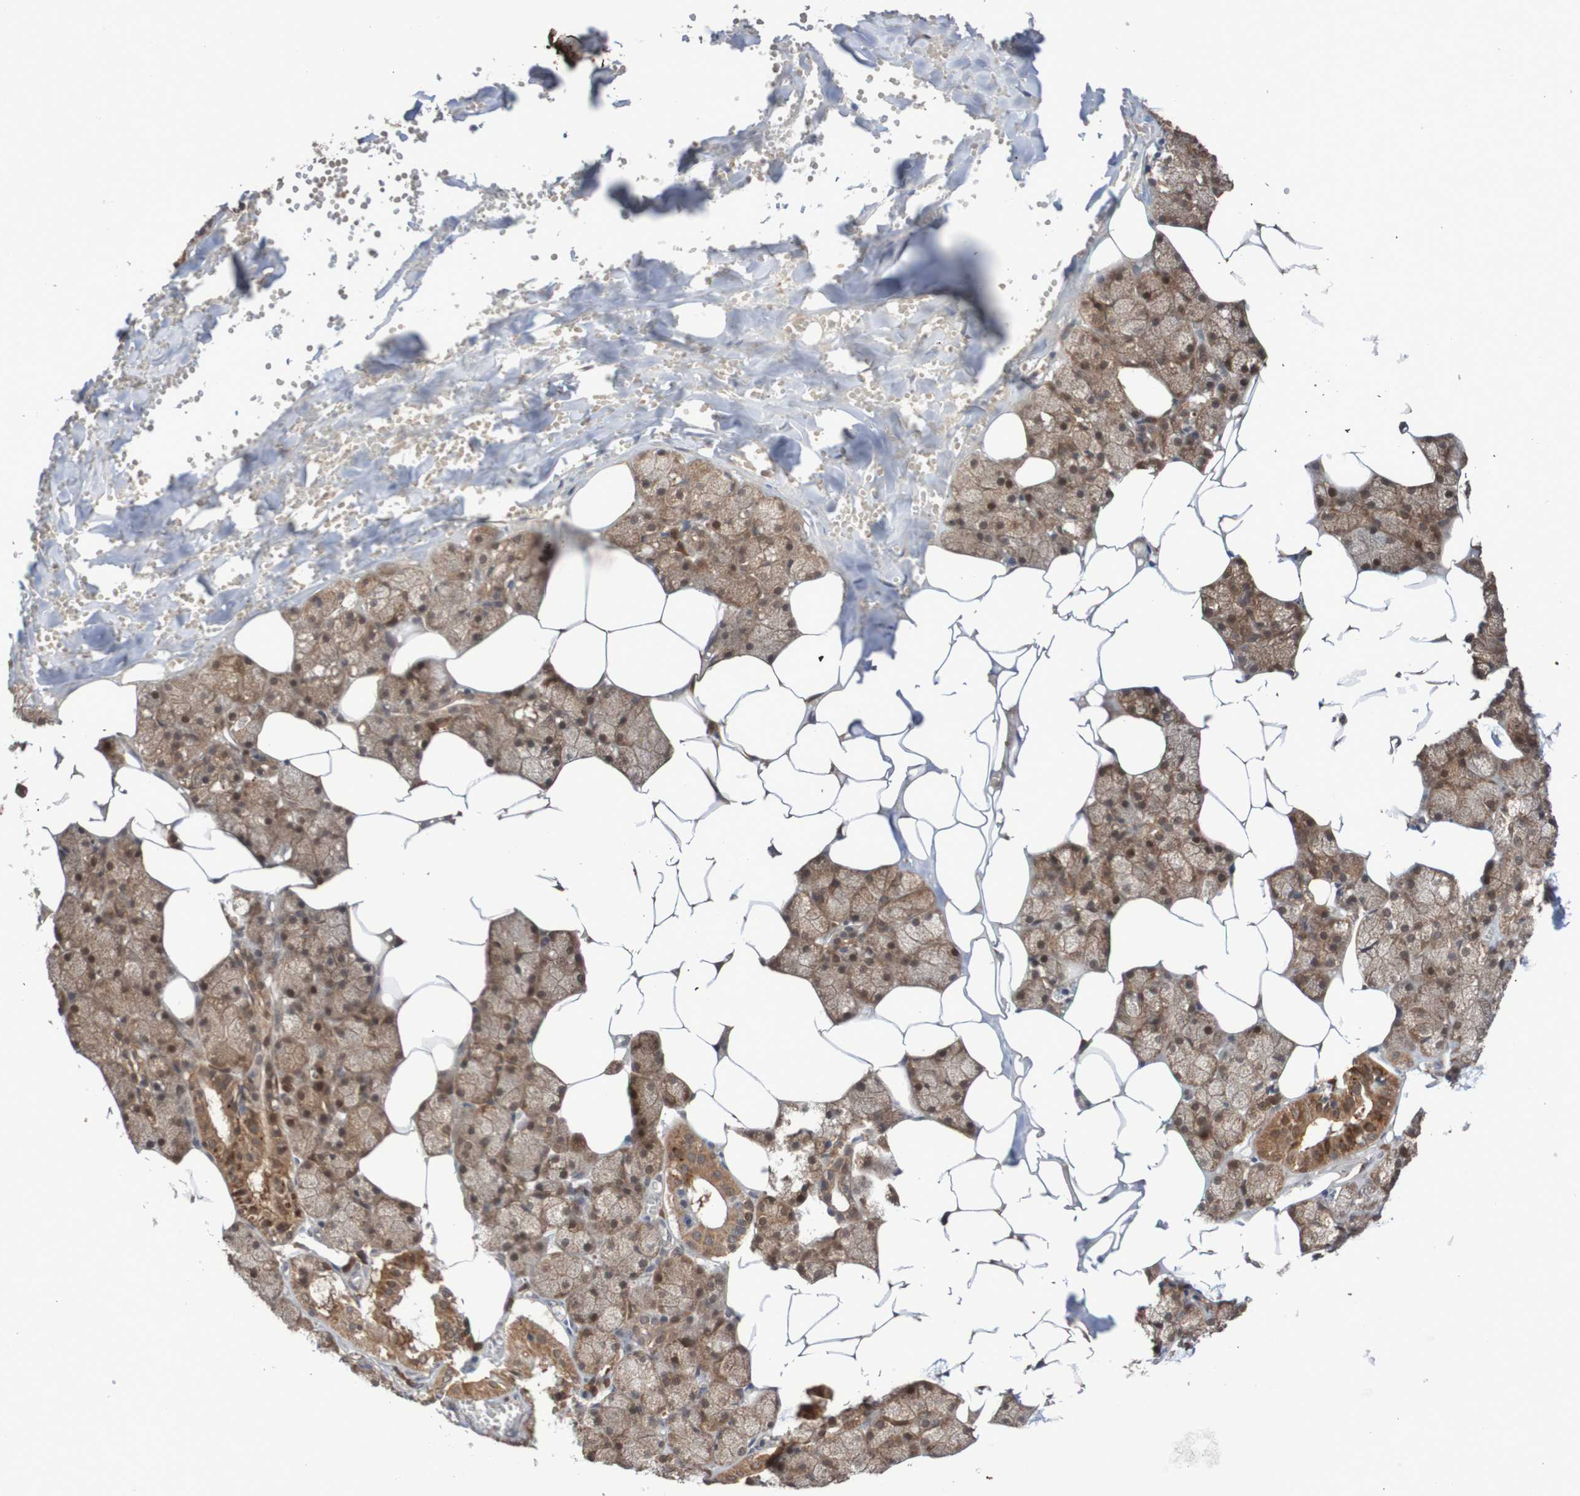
{"staining": {"intensity": "moderate", "quantity": ">75%", "location": "cytoplasmic/membranous"}, "tissue": "salivary gland", "cell_type": "Glandular cells", "image_type": "normal", "snomed": [{"axis": "morphology", "description": "Normal tissue, NOS"}, {"axis": "topography", "description": "Salivary gland"}], "caption": "Immunohistochemistry of unremarkable salivary gland demonstrates medium levels of moderate cytoplasmic/membranous positivity in about >75% of glandular cells. The staining is performed using DAB brown chromogen to label protein expression. The nuclei are counter-stained blue using hematoxylin.", "gene": "PHPT1", "patient": {"sex": "male", "age": 62}}